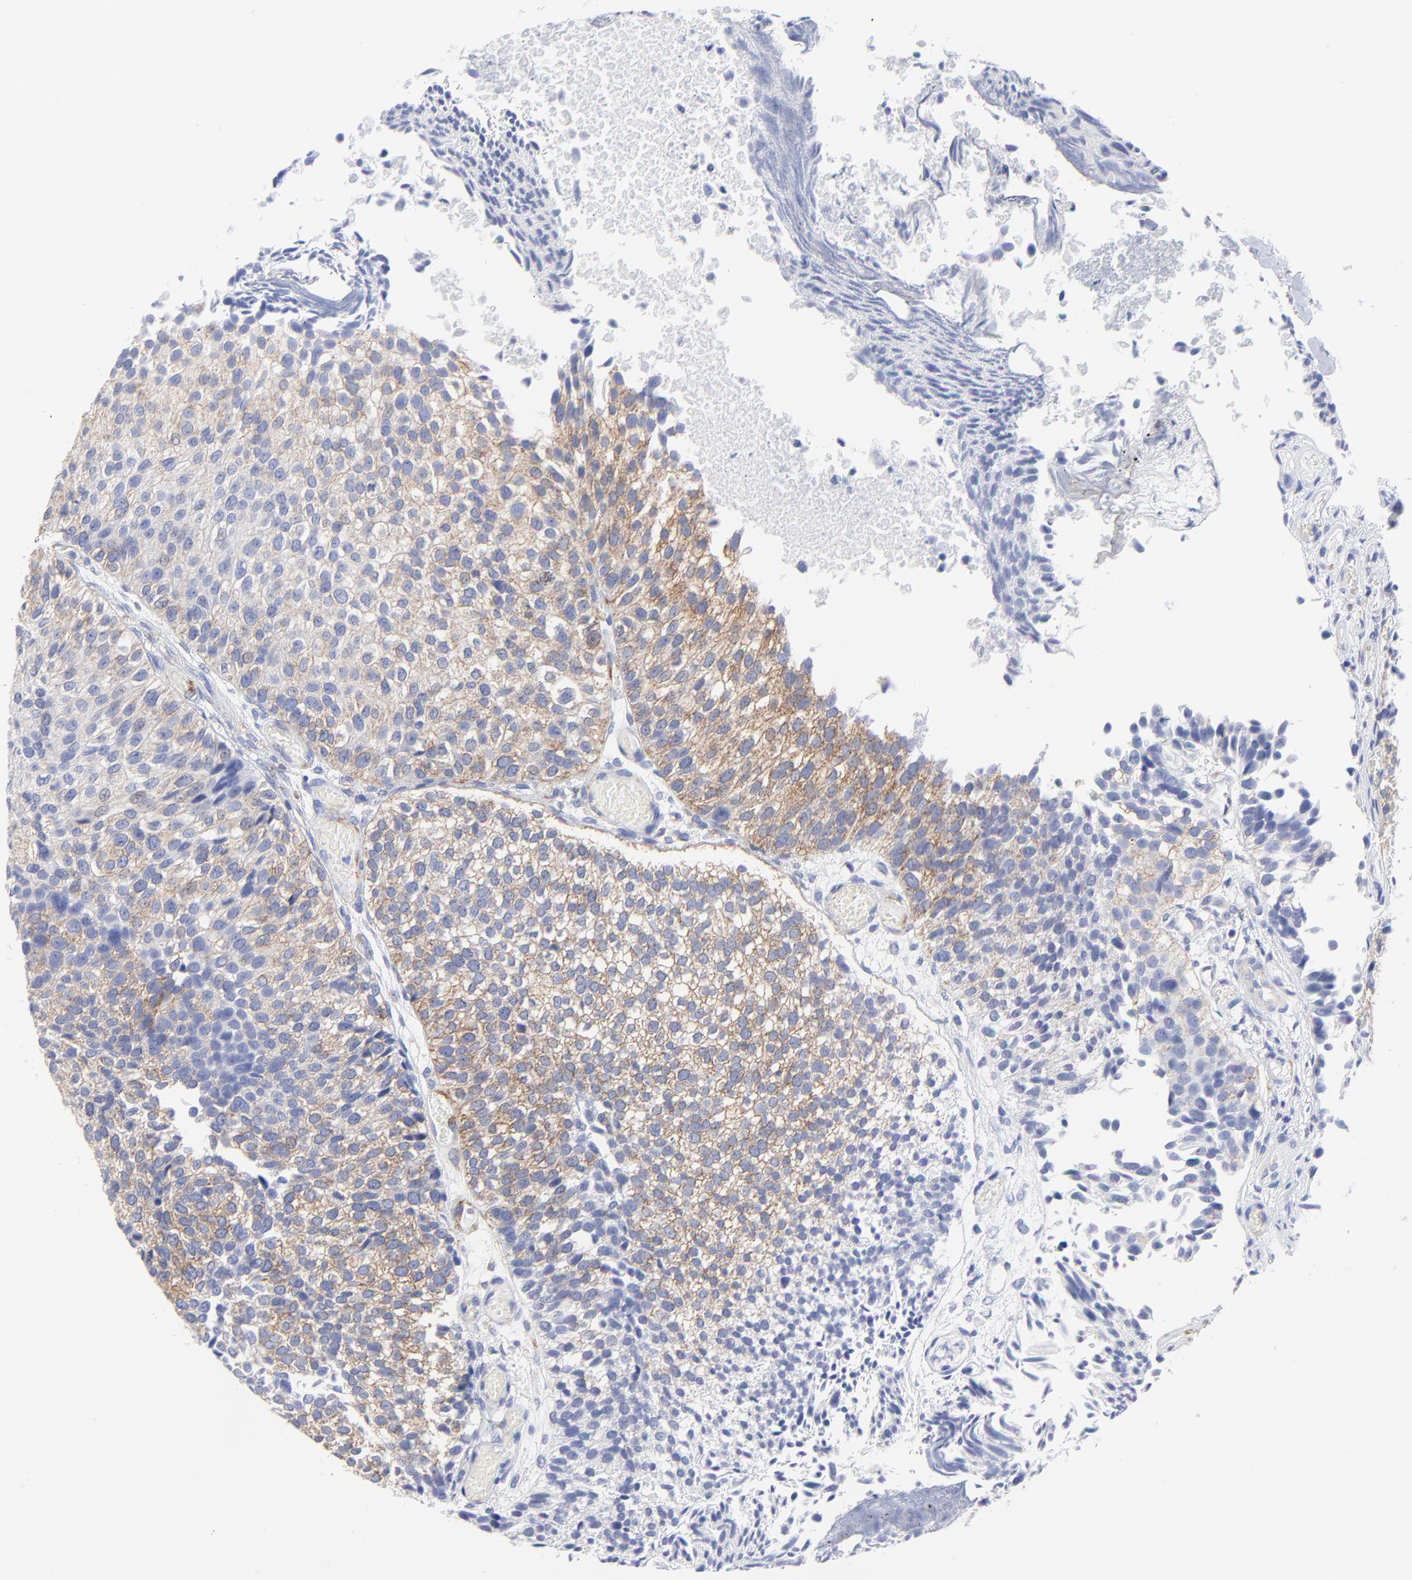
{"staining": {"intensity": "moderate", "quantity": "25%-75%", "location": "cytoplasmic/membranous"}, "tissue": "urothelial cancer", "cell_type": "Tumor cells", "image_type": "cancer", "snomed": [{"axis": "morphology", "description": "Urothelial carcinoma, Low grade"}, {"axis": "topography", "description": "Urinary bladder"}], "caption": "Tumor cells reveal medium levels of moderate cytoplasmic/membranous staining in about 25%-75% of cells in urothelial cancer.", "gene": "CNTN3", "patient": {"sex": "male", "age": 84}}